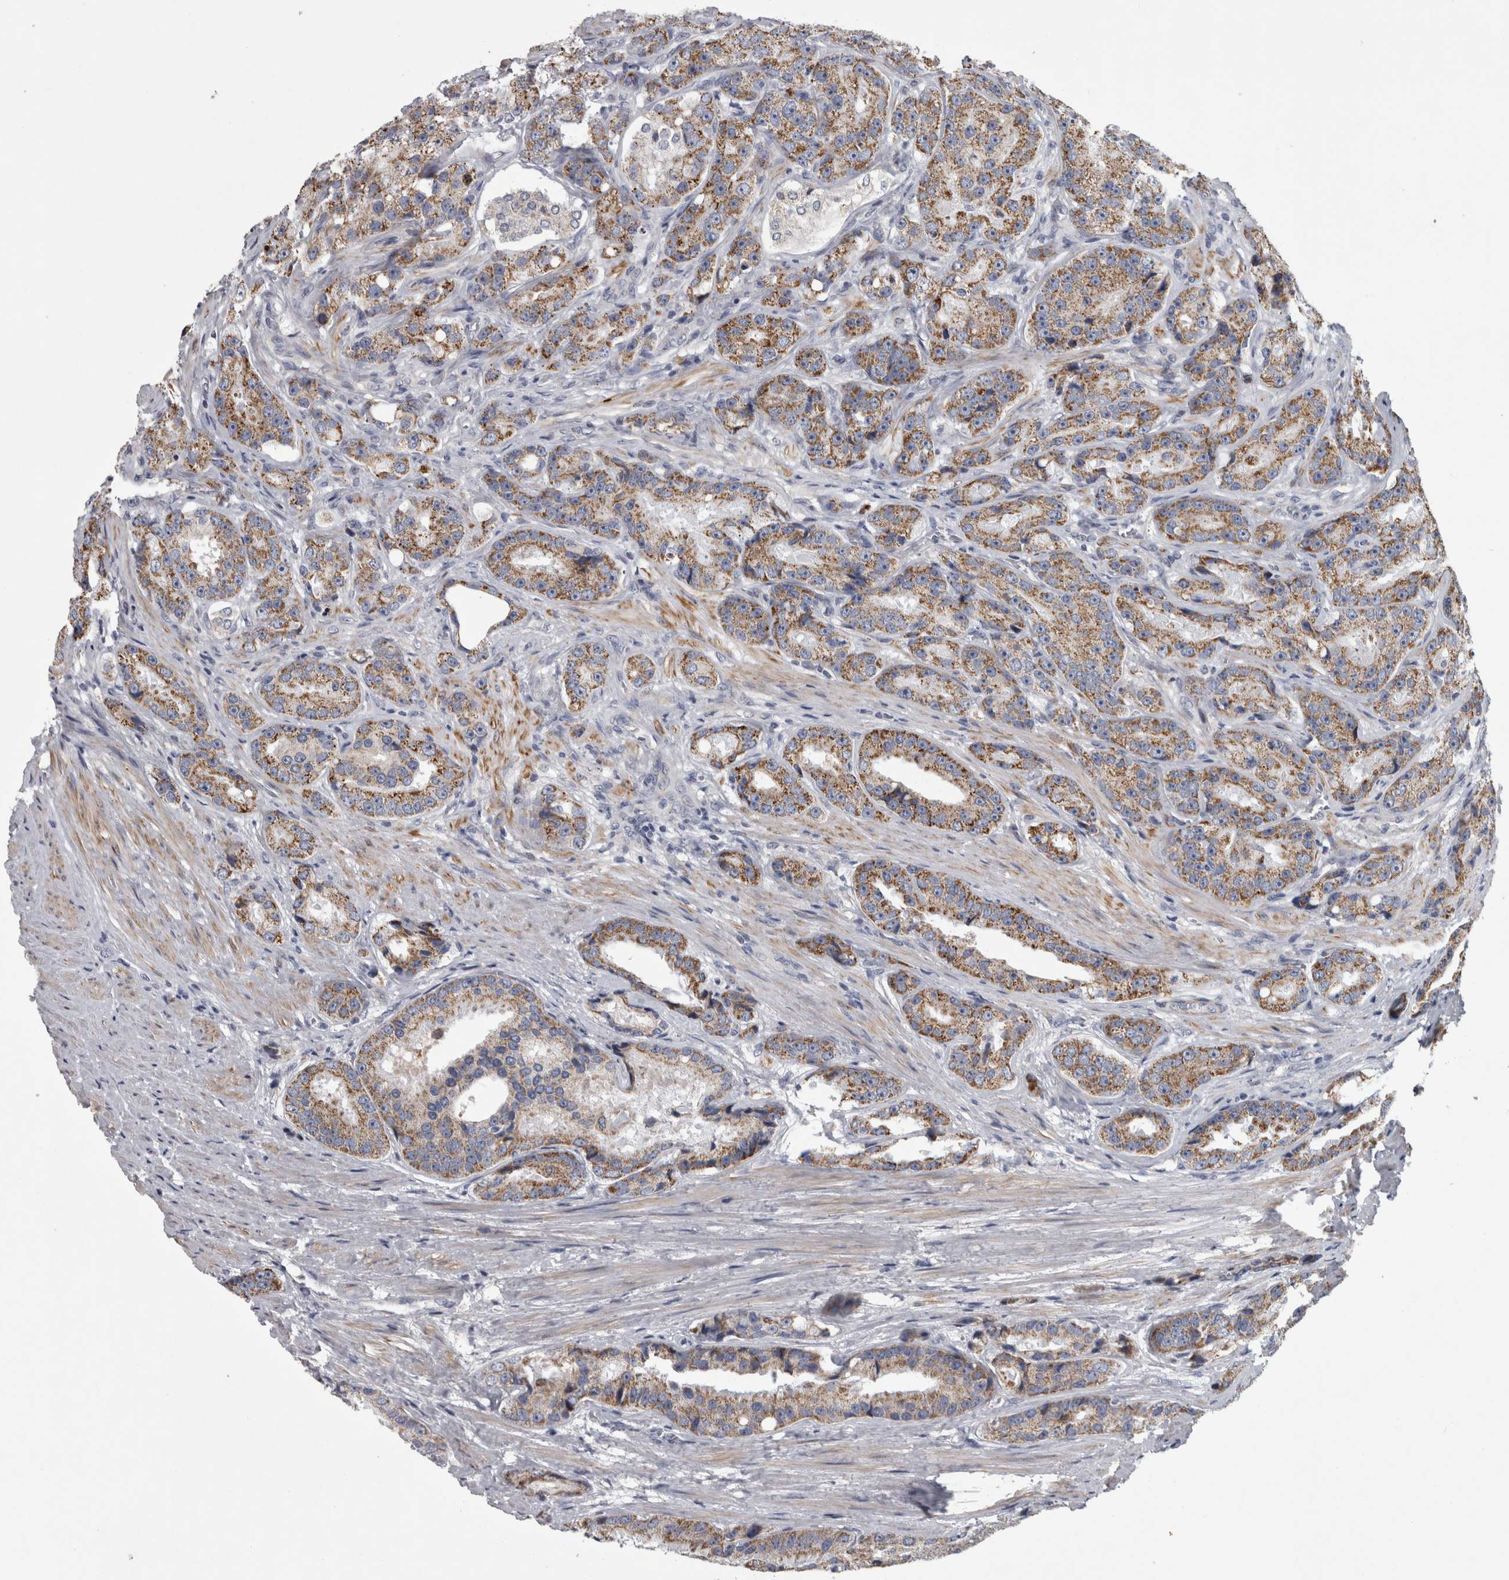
{"staining": {"intensity": "moderate", "quantity": ">75%", "location": "cytoplasmic/membranous"}, "tissue": "prostate cancer", "cell_type": "Tumor cells", "image_type": "cancer", "snomed": [{"axis": "morphology", "description": "Adenocarcinoma, High grade"}, {"axis": "topography", "description": "Prostate"}], "caption": "DAB (3,3'-diaminobenzidine) immunohistochemical staining of human prostate adenocarcinoma (high-grade) reveals moderate cytoplasmic/membranous protein staining in about >75% of tumor cells.", "gene": "DBT", "patient": {"sex": "male", "age": 60}}